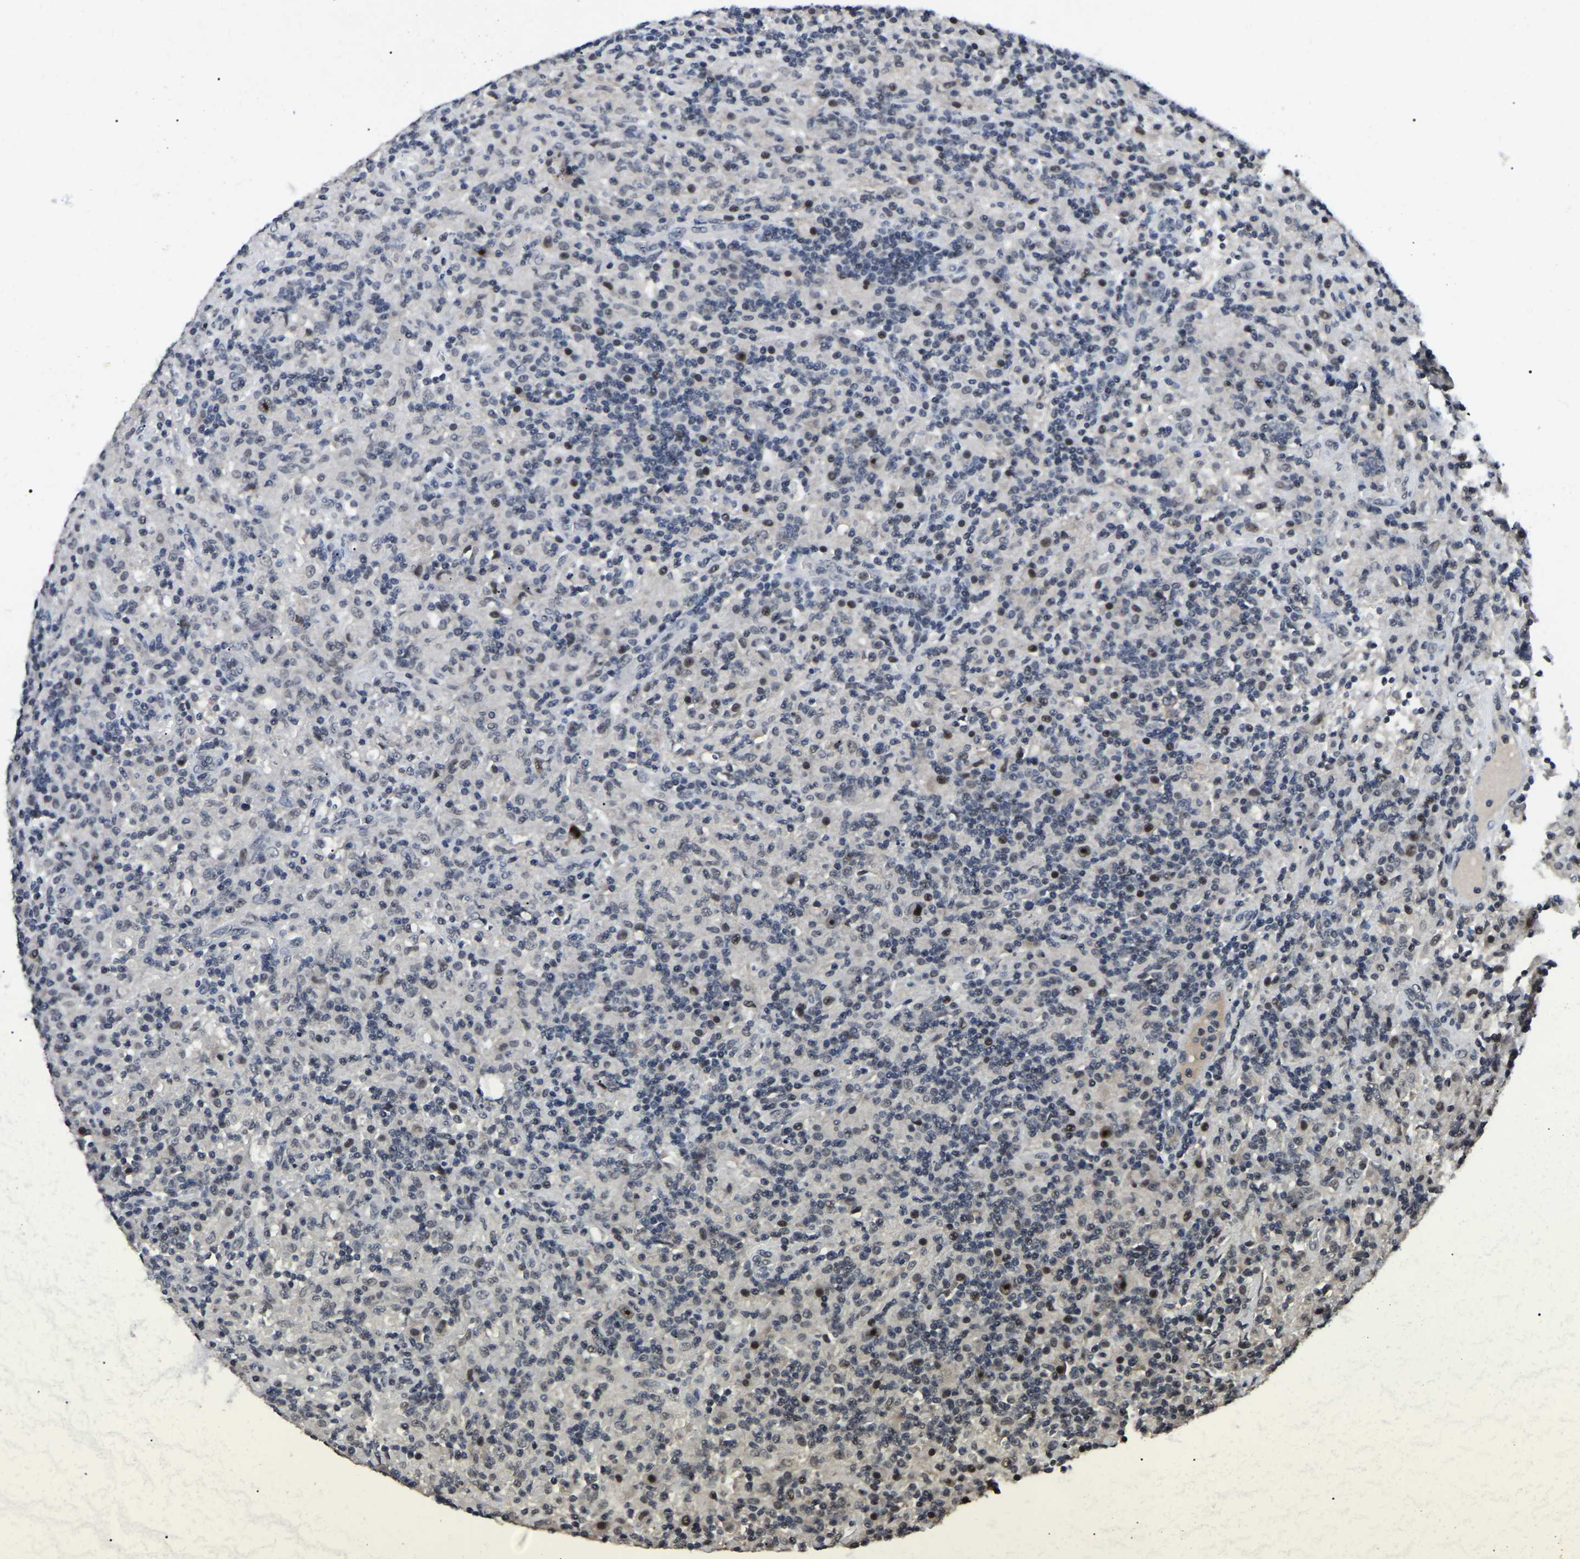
{"staining": {"intensity": "strong", "quantity": "25%-75%", "location": "nuclear"}, "tissue": "lymphoma", "cell_type": "Tumor cells", "image_type": "cancer", "snomed": [{"axis": "morphology", "description": "Hodgkin's disease, NOS"}, {"axis": "topography", "description": "Lymph node"}], "caption": "Lymphoma was stained to show a protein in brown. There is high levels of strong nuclear positivity in approximately 25%-75% of tumor cells. The protein of interest is stained brown, and the nuclei are stained in blue (DAB (3,3'-diaminobenzidine) IHC with brightfield microscopy, high magnification).", "gene": "PPM1E", "patient": {"sex": "male", "age": 70}}